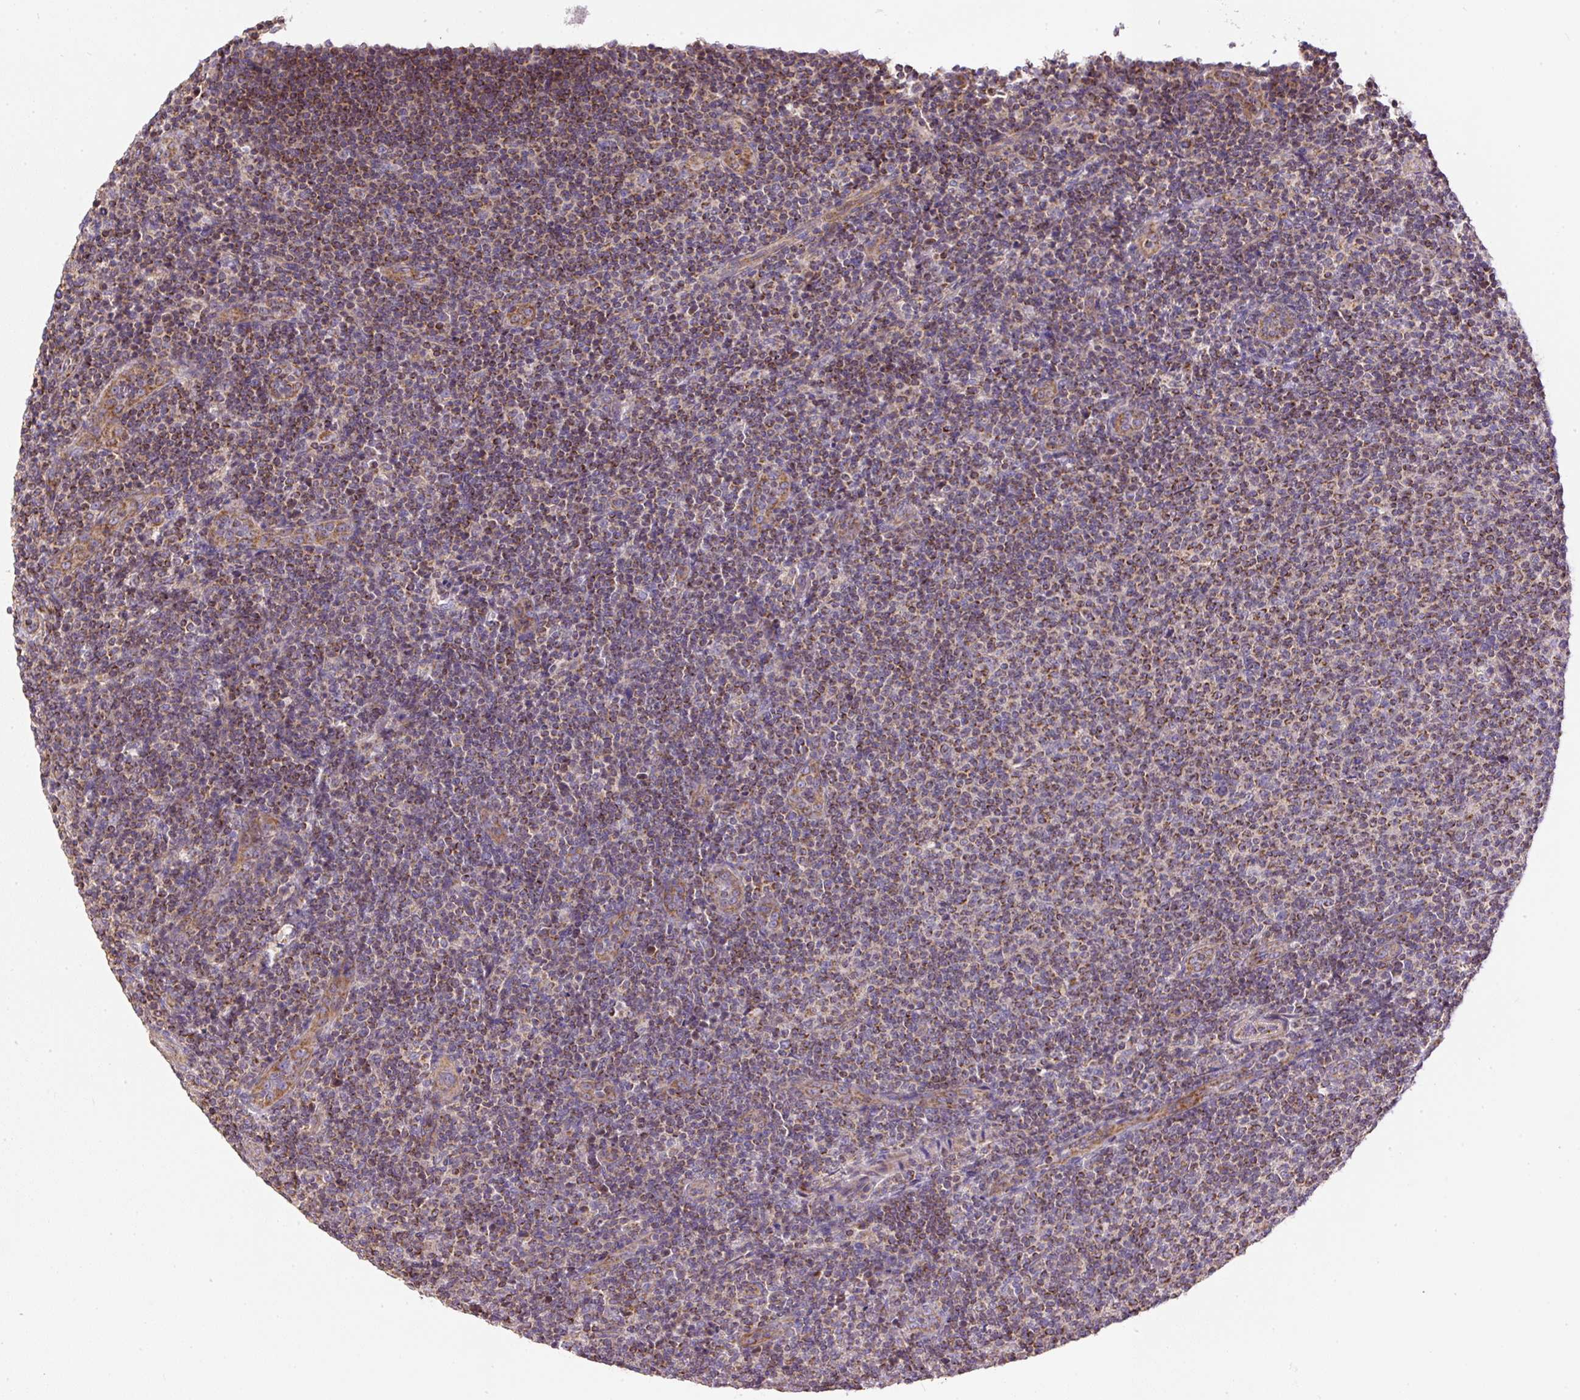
{"staining": {"intensity": "moderate", "quantity": ">75%", "location": "cytoplasmic/membranous"}, "tissue": "lymphoma", "cell_type": "Tumor cells", "image_type": "cancer", "snomed": [{"axis": "morphology", "description": "Malignant lymphoma, non-Hodgkin's type, Low grade"}, {"axis": "topography", "description": "Lymph node"}], "caption": "Lymphoma stained for a protein displays moderate cytoplasmic/membranous positivity in tumor cells.", "gene": "NDUFAF2", "patient": {"sex": "male", "age": 66}}